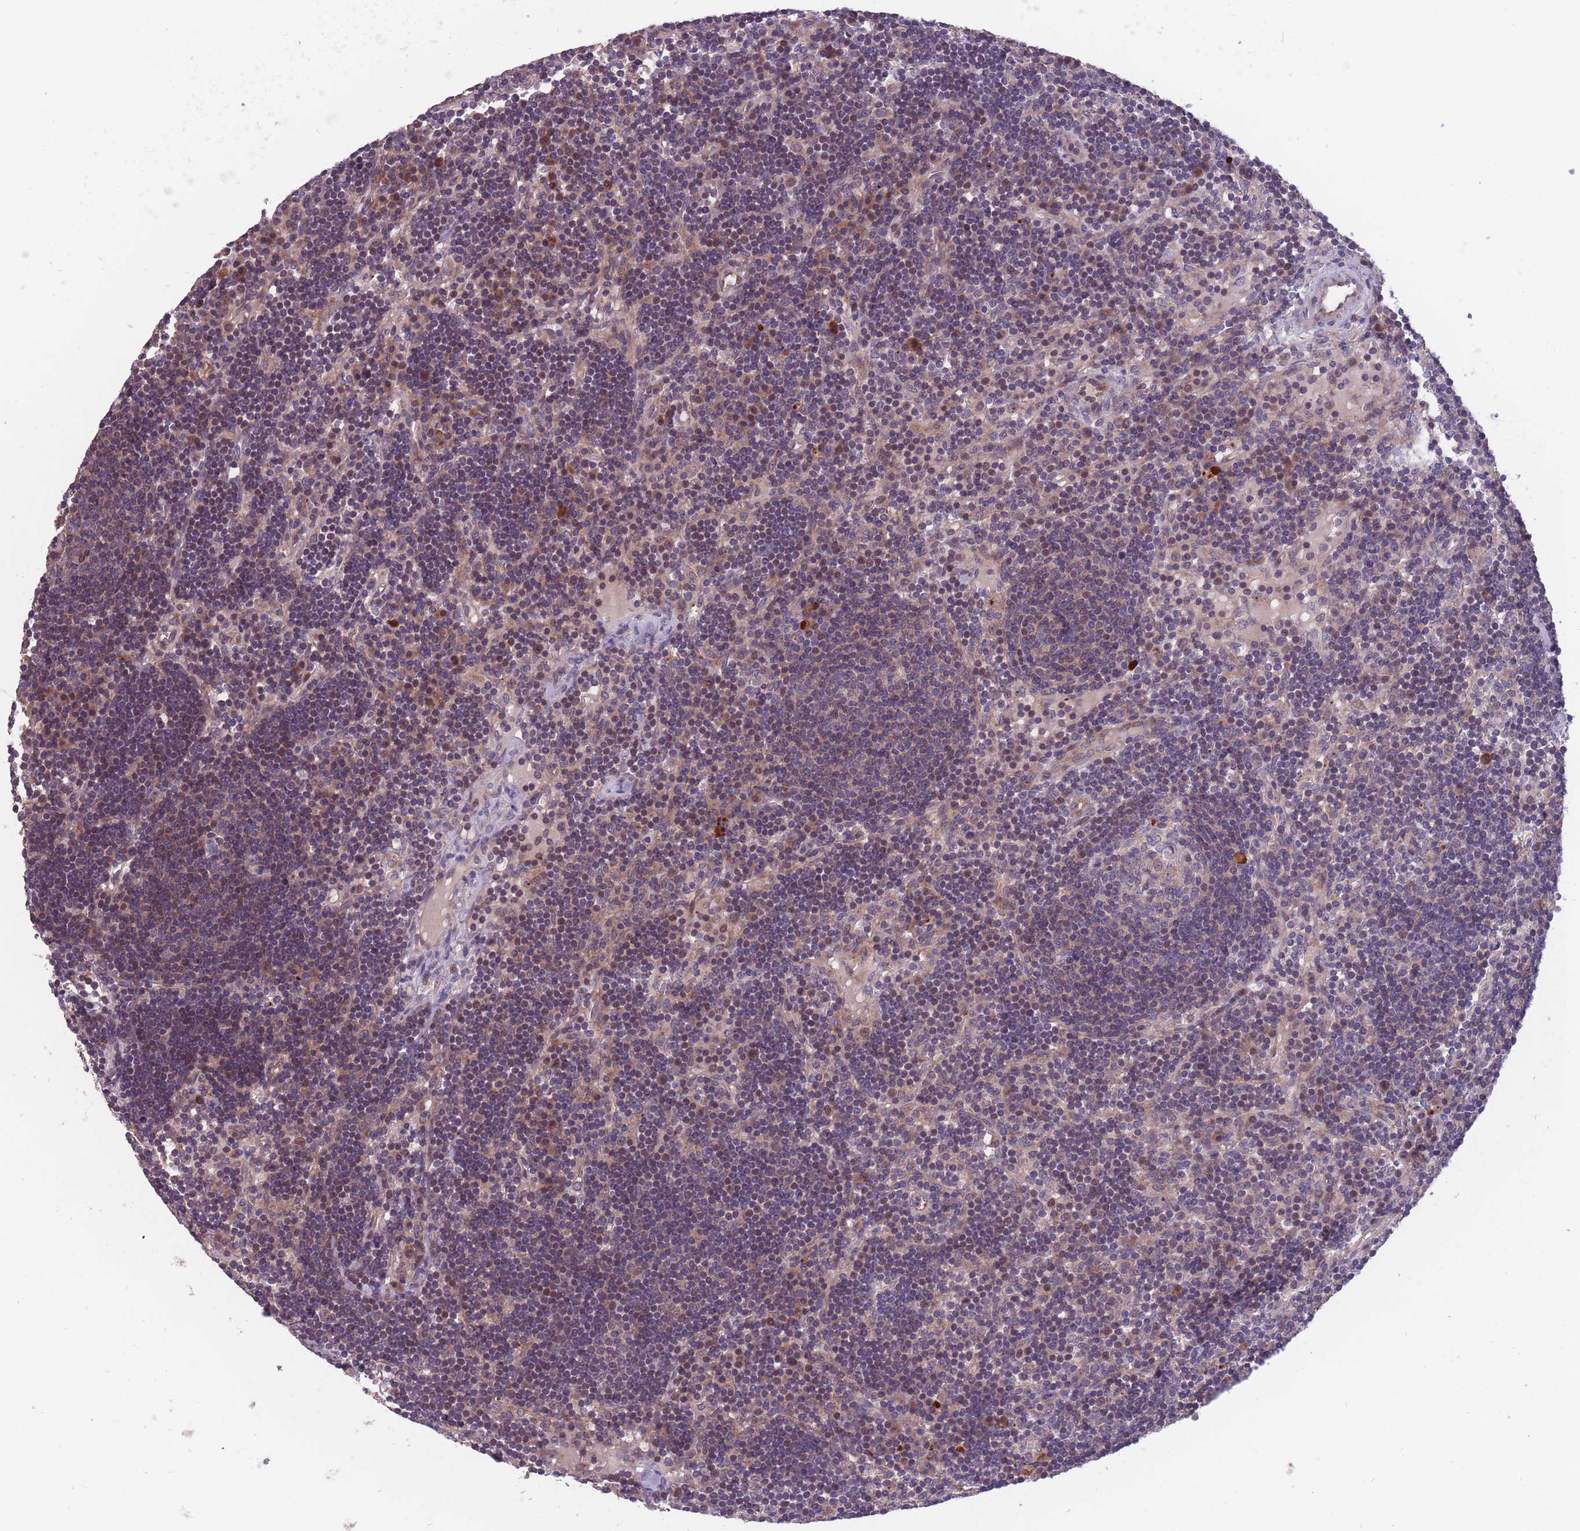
{"staining": {"intensity": "weak", "quantity": "<25%", "location": "cytoplasmic/membranous"}, "tissue": "lymph node", "cell_type": "Germinal center cells", "image_type": "normal", "snomed": [{"axis": "morphology", "description": "Normal tissue, NOS"}, {"axis": "topography", "description": "Lymph node"}], "caption": "The histopathology image reveals no staining of germinal center cells in benign lymph node.", "gene": "ITPKC", "patient": {"sex": "male", "age": 53}}